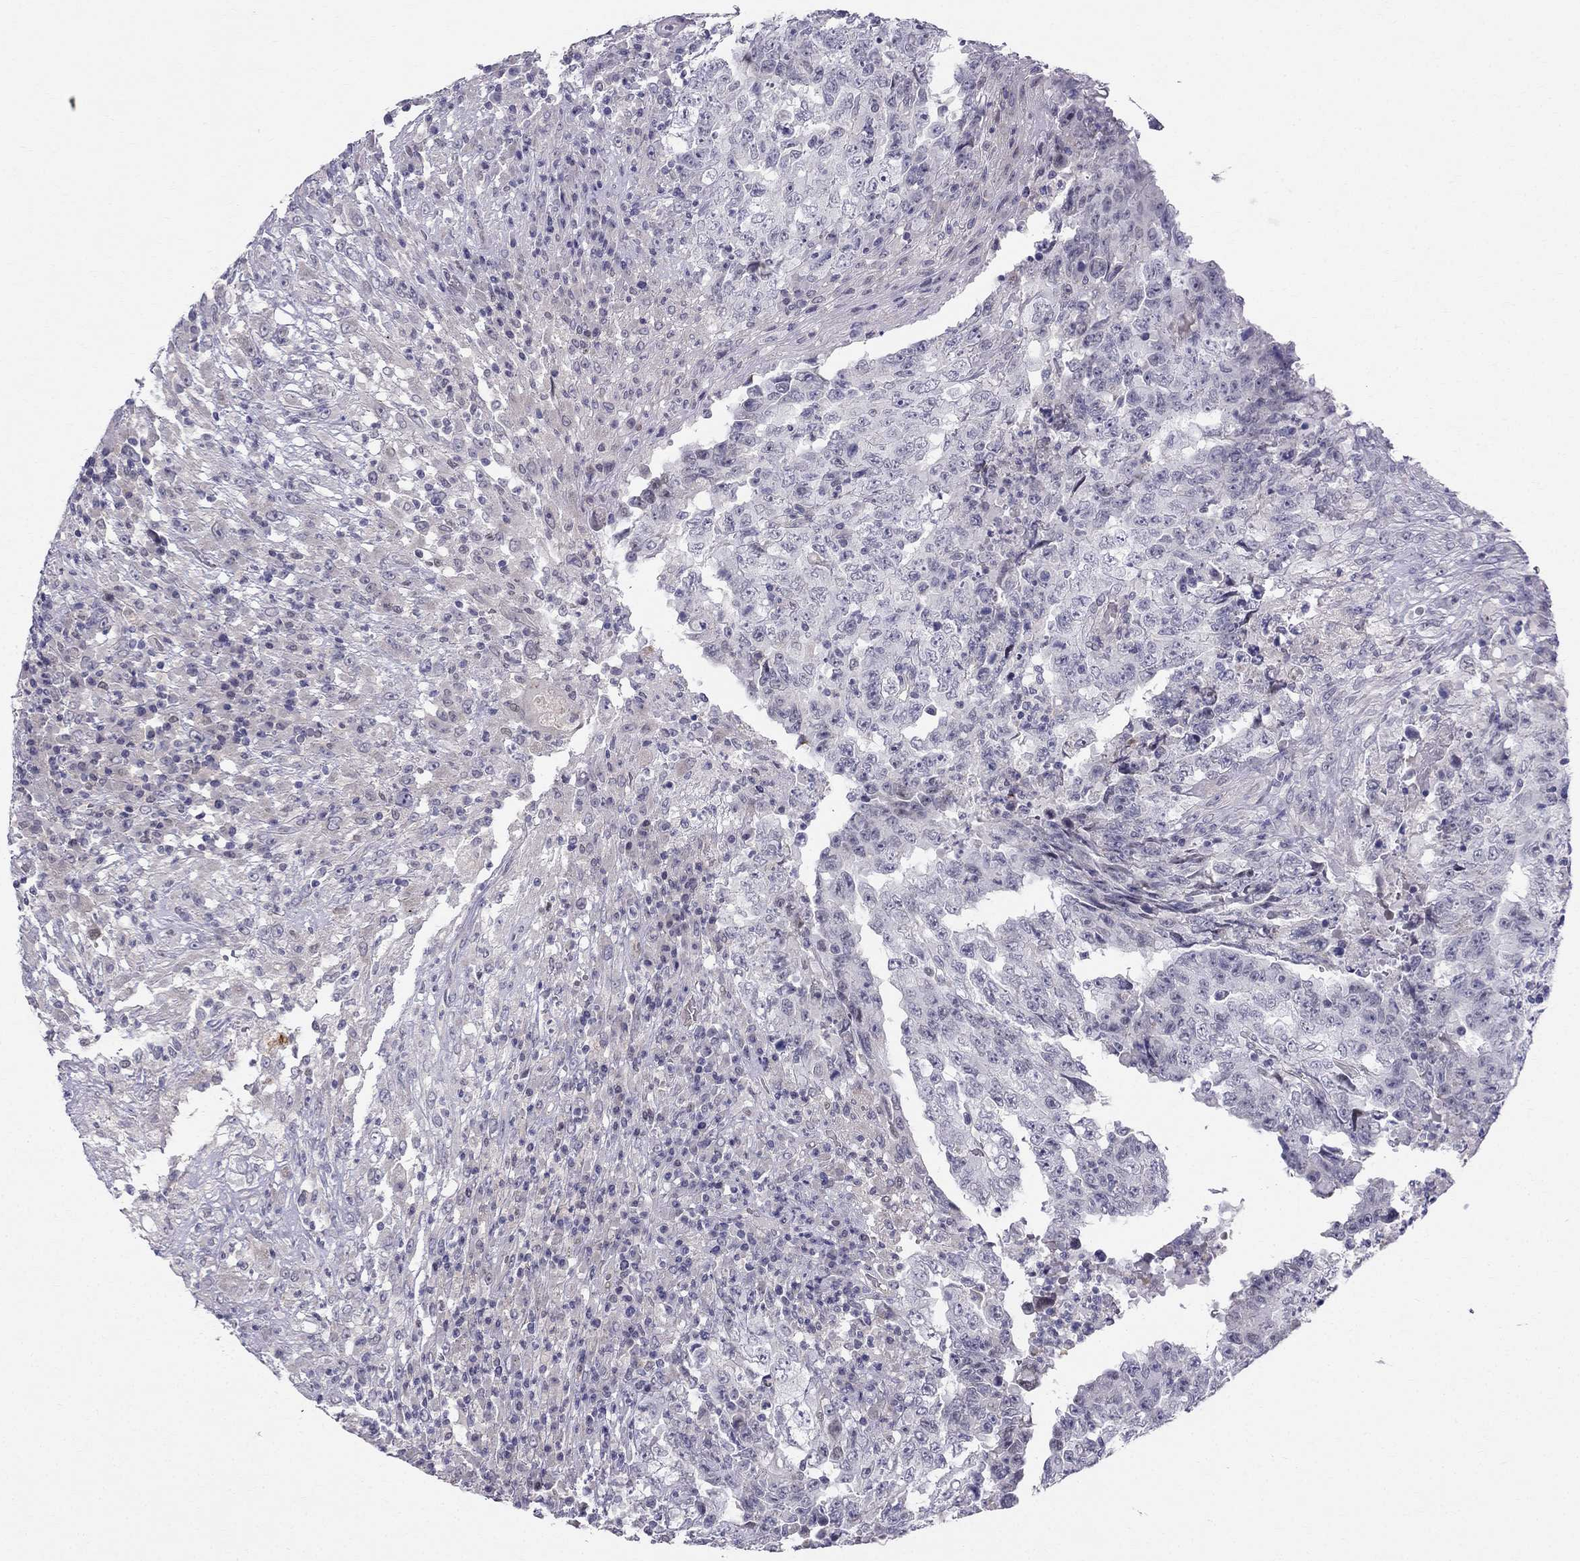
{"staining": {"intensity": "negative", "quantity": "none", "location": "none"}, "tissue": "testis cancer", "cell_type": "Tumor cells", "image_type": "cancer", "snomed": [{"axis": "morphology", "description": "Necrosis, NOS"}, {"axis": "morphology", "description": "Carcinoma, Embryonal, NOS"}, {"axis": "topography", "description": "Testis"}], "caption": "A histopathology image of testis embryonal carcinoma stained for a protein reveals no brown staining in tumor cells.", "gene": "BAG5", "patient": {"sex": "male", "age": 19}}